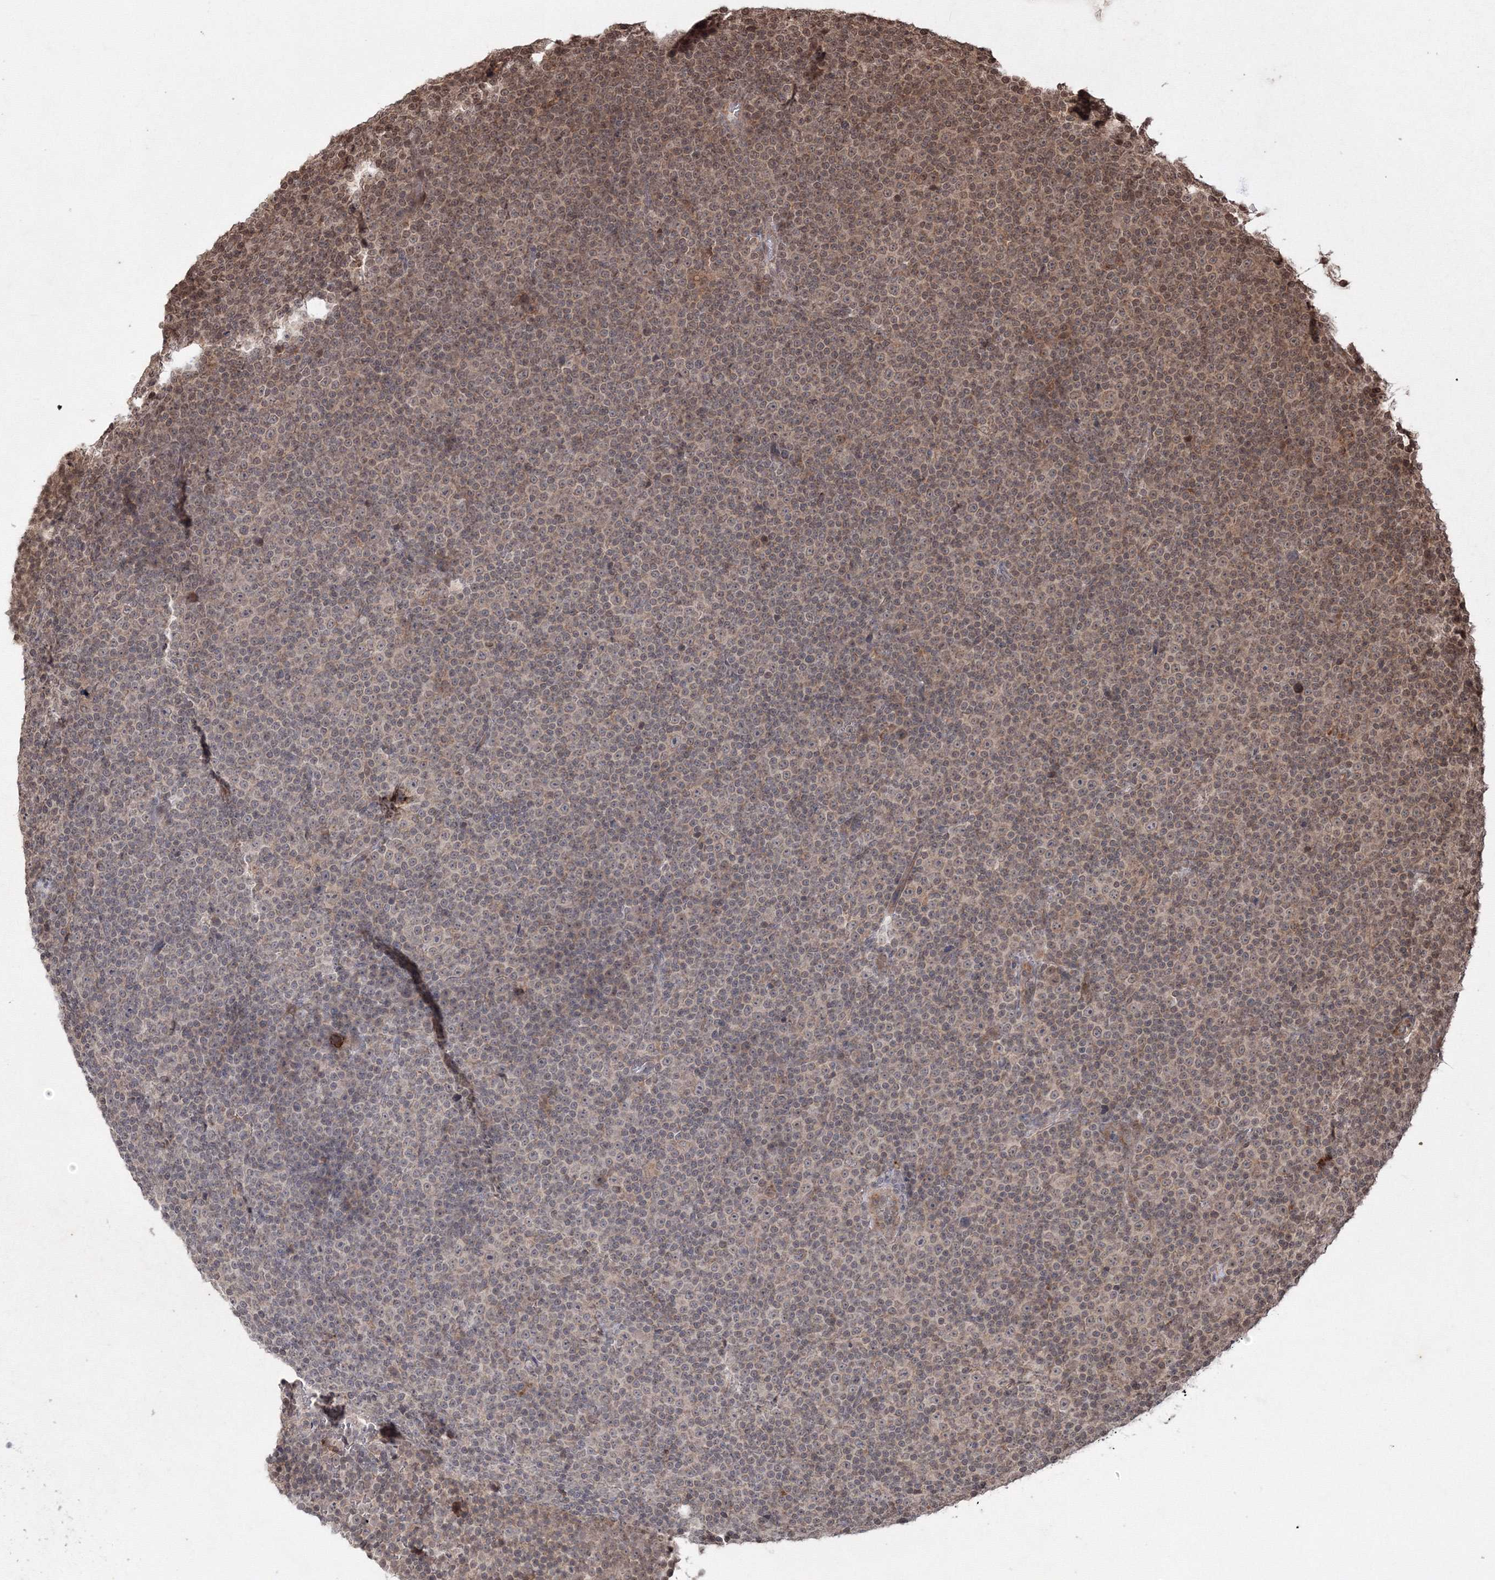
{"staining": {"intensity": "weak", "quantity": "25%-75%", "location": "nuclear"}, "tissue": "lymphoma", "cell_type": "Tumor cells", "image_type": "cancer", "snomed": [{"axis": "morphology", "description": "Malignant lymphoma, non-Hodgkin's type, Low grade"}, {"axis": "topography", "description": "Lymph node"}], "caption": "Protein analysis of low-grade malignant lymphoma, non-Hodgkin's type tissue reveals weak nuclear staining in approximately 25%-75% of tumor cells. (DAB (3,3'-diaminobenzidine) = brown stain, brightfield microscopy at high magnification).", "gene": "PEX13", "patient": {"sex": "female", "age": 67}}